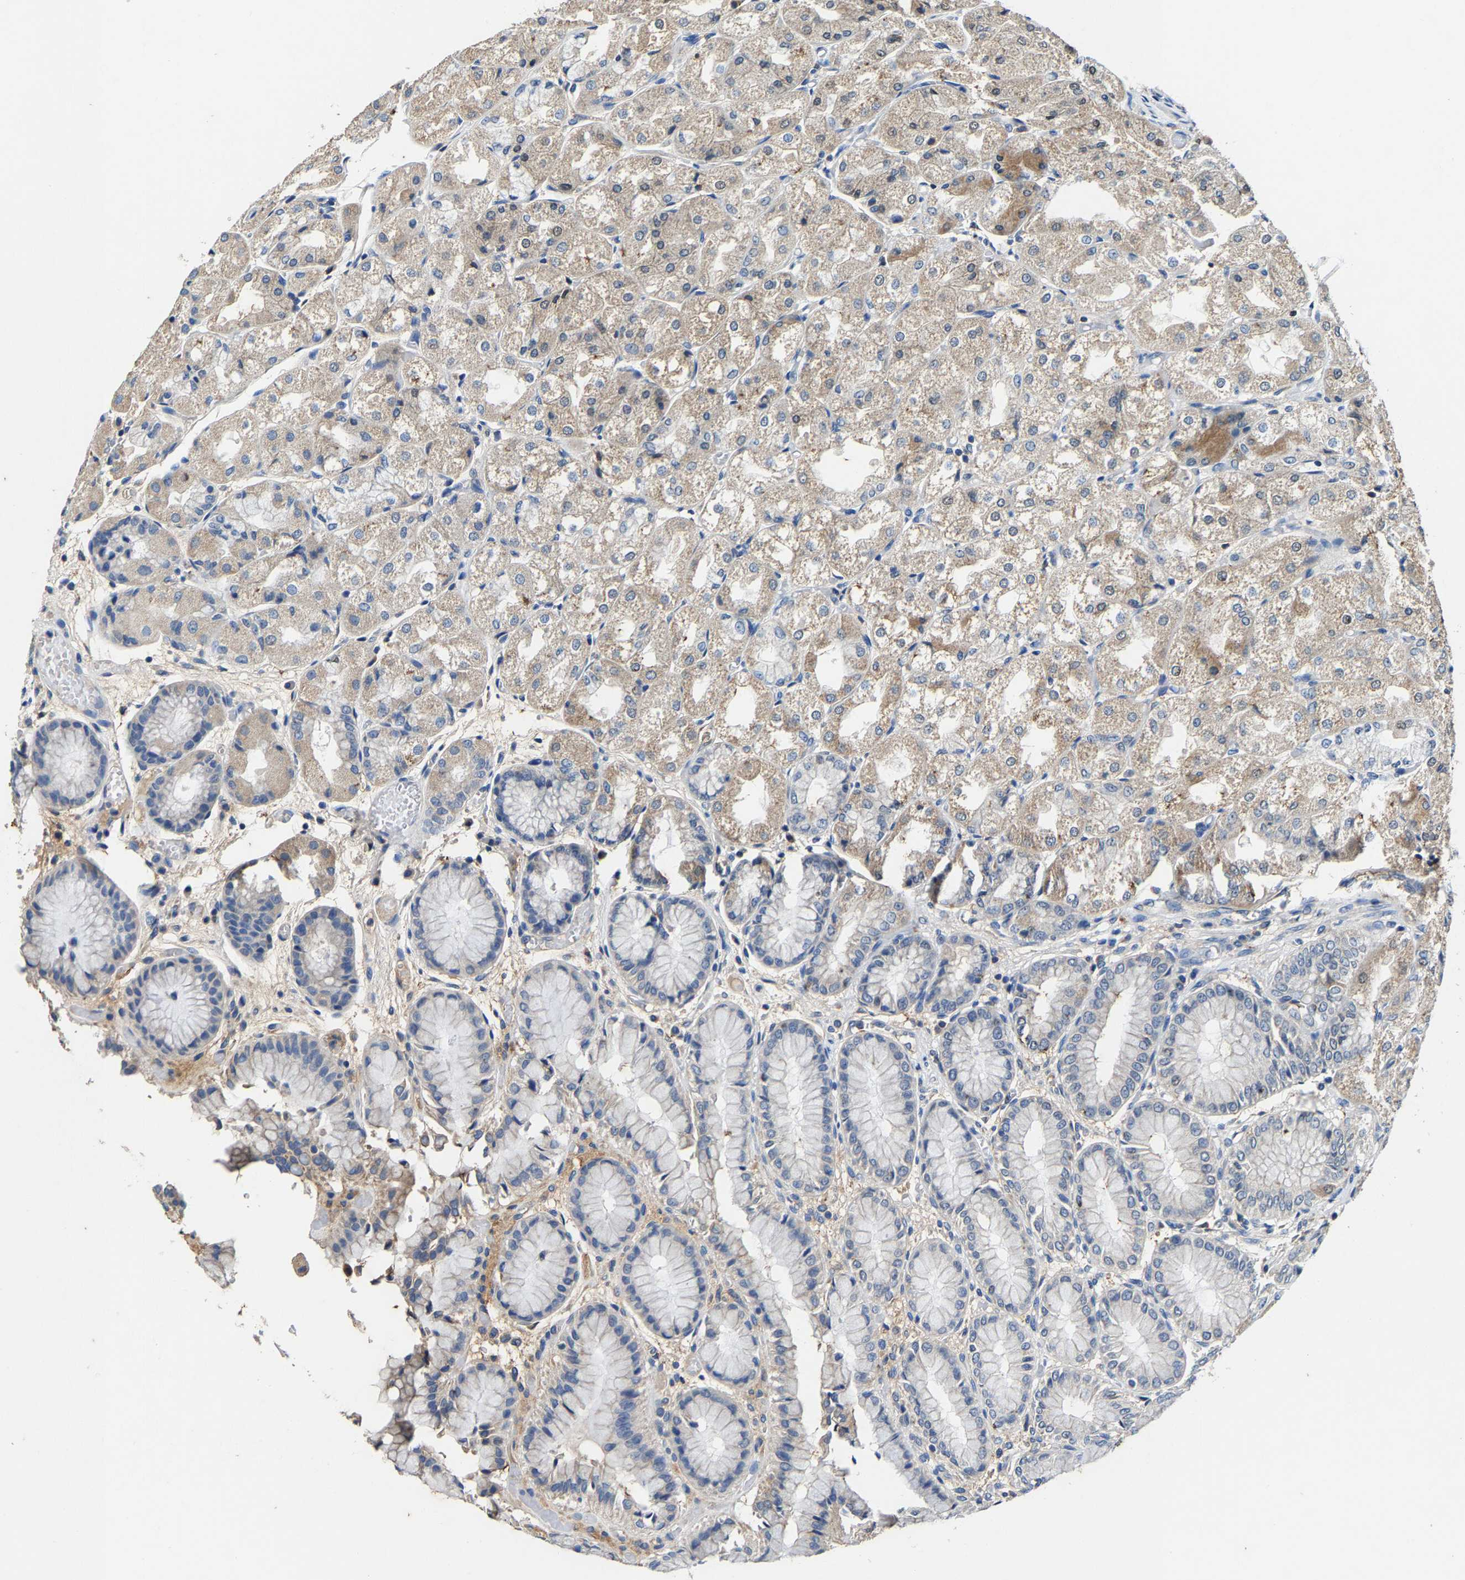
{"staining": {"intensity": "moderate", "quantity": "<25%", "location": "cytoplasmic/membranous"}, "tissue": "stomach", "cell_type": "Glandular cells", "image_type": "normal", "snomed": [{"axis": "morphology", "description": "Normal tissue, NOS"}, {"axis": "topography", "description": "Stomach, upper"}], "caption": "The image demonstrates immunohistochemical staining of benign stomach. There is moderate cytoplasmic/membranous expression is appreciated in approximately <25% of glandular cells. The staining was performed using DAB (3,3'-diaminobenzidine), with brown indicating positive protein expression. Nuclei are stained blue with hematoxylin.", "gene": "SLC25A25", "patient": {"sex": "male", "age": 72}}